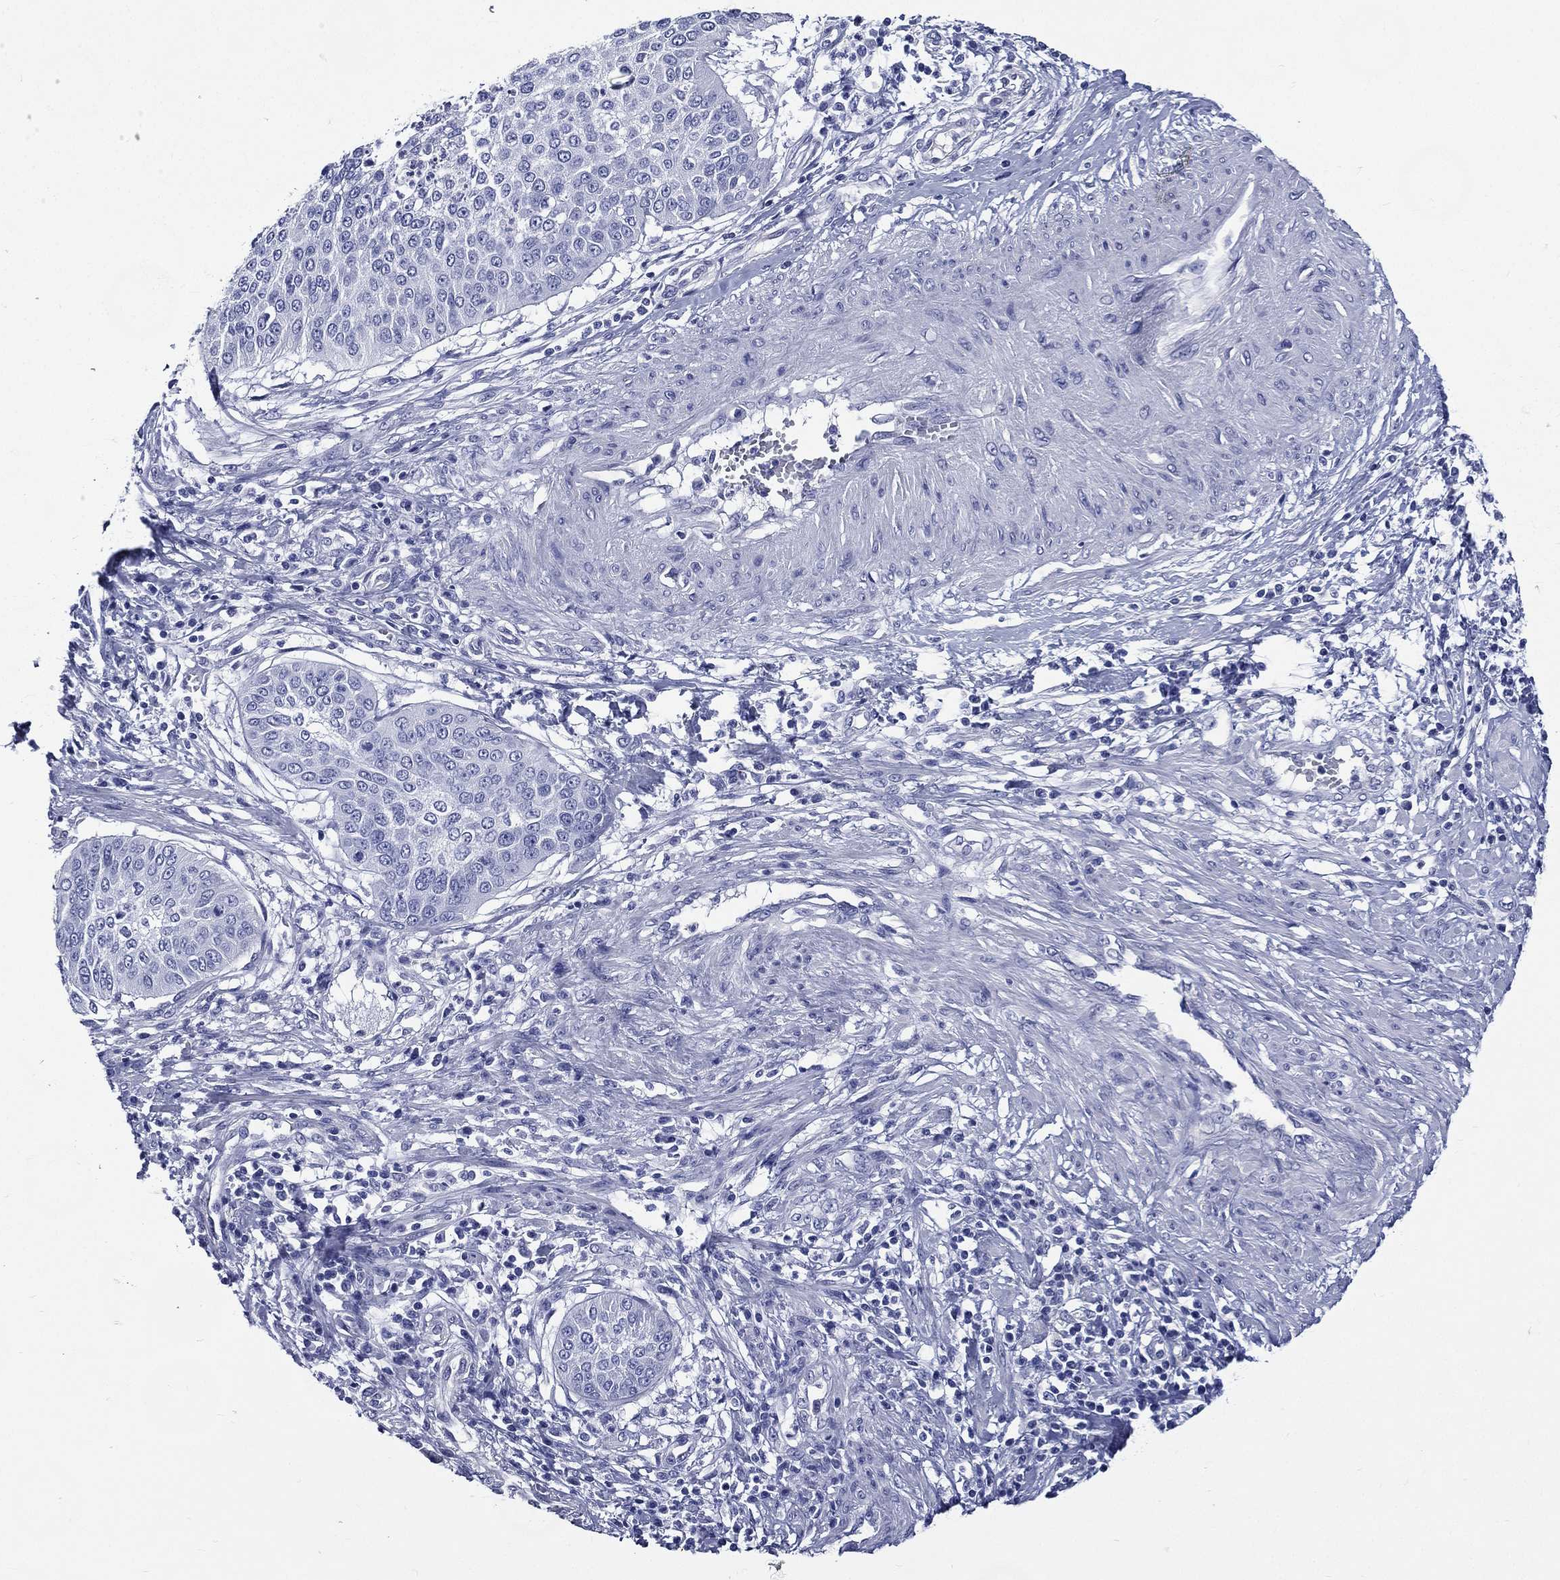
{"staining": {"intensity": "negative", "quantity": "none", "location": "none"}, "tissue": "cervical cancer", "cell_type": "Tumor cells", "image_type": "cancer", "snomed": [{"axis": "morphology", "description": "Normal tissue, NOS"}, {"axis": "morphology", "description": "Squamous cell carcinoma, NOS"}, {"axis": "topography", "description": "Cervix"}], "caption": "Micrograph shows no significant protein expression in tumor cells of squamous cell carcinoma (cervical). The staining was performed using DAB (3,3'-diaminobenzidine) to visualize the protein expression in brown, while the nuclei were stained in blue with hematoxylin (Magnification: 20x).", "gene": "DPYS", "patient": {"sex": "female", "age": 39}}